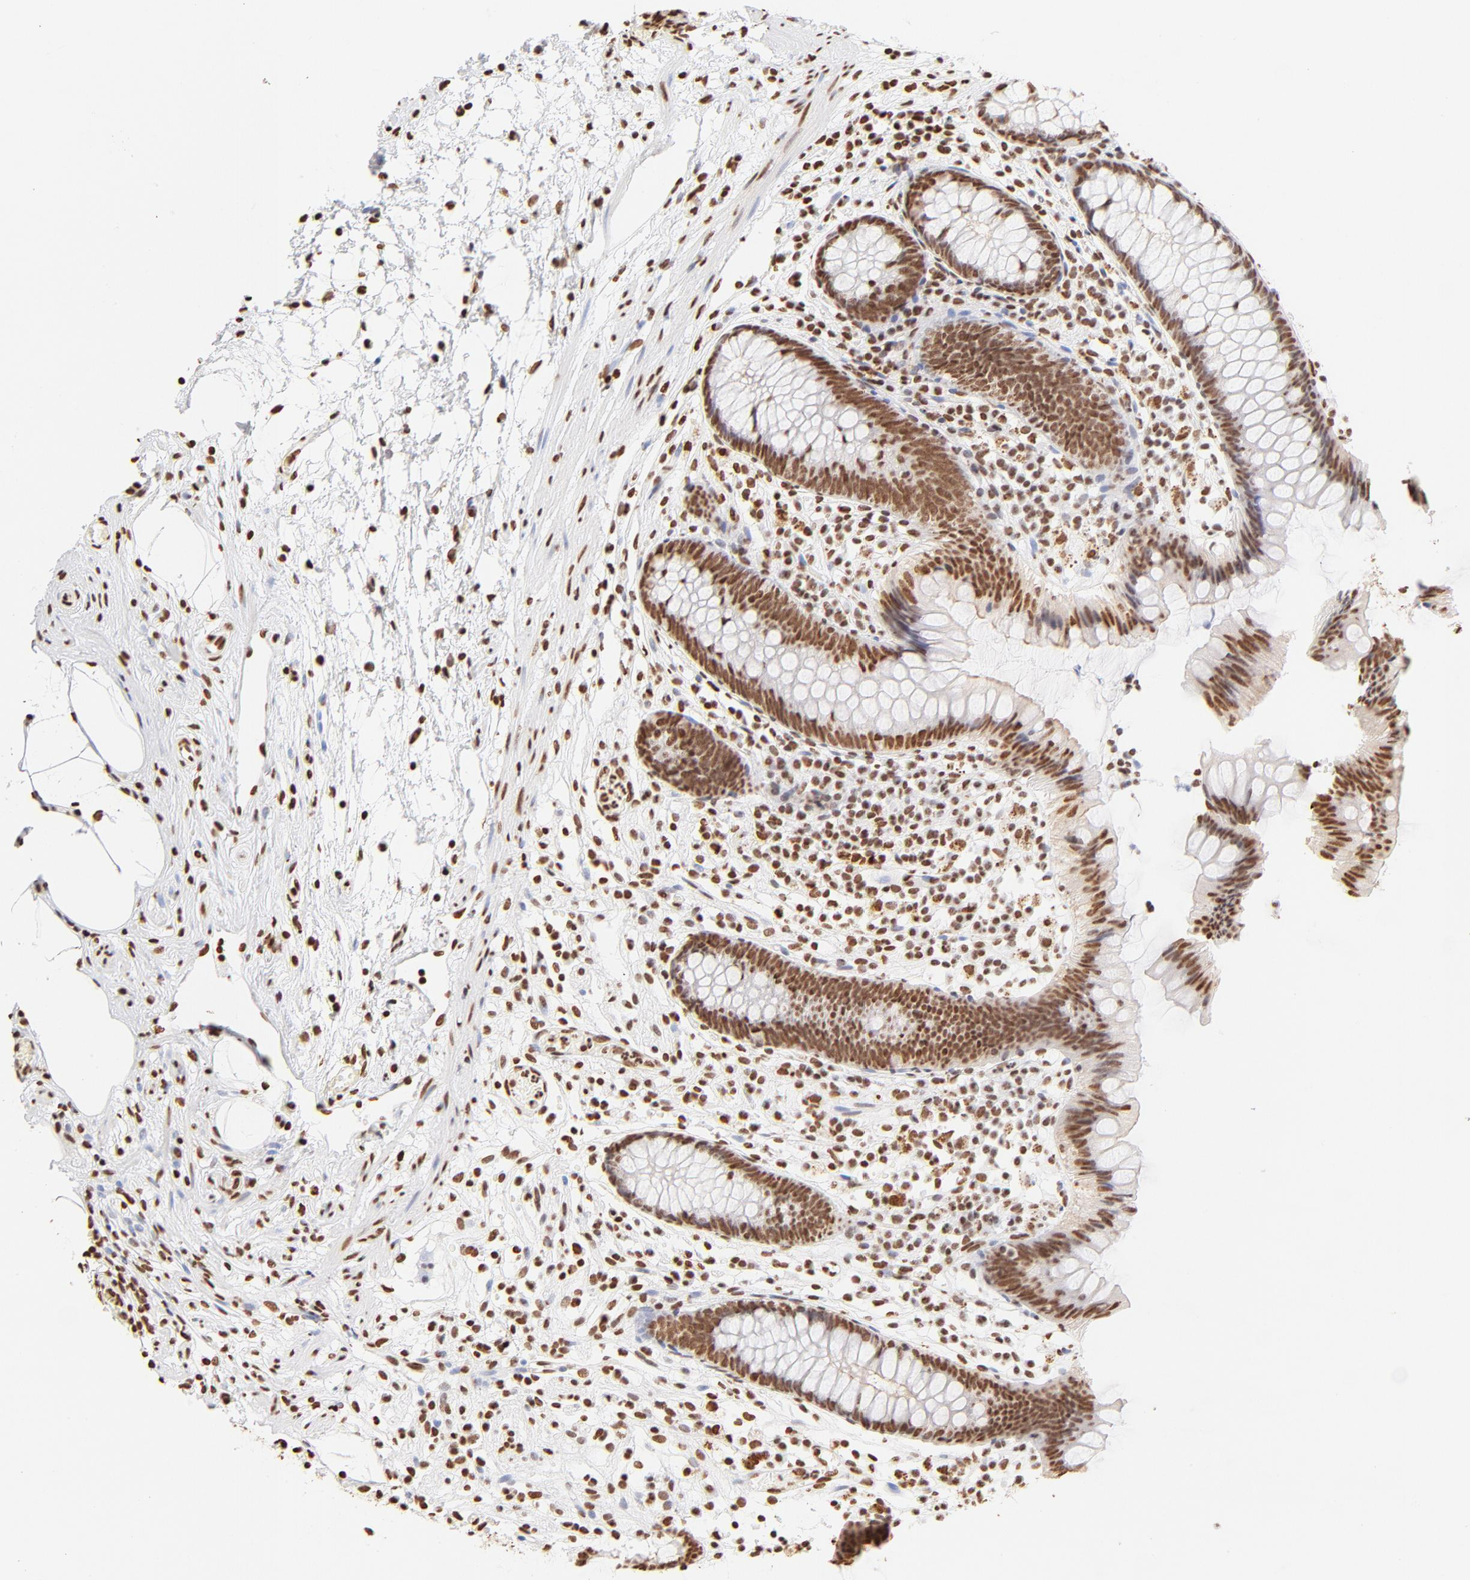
{"staining": {"intensity": "moderate", "quantity": ">75%", "location": "cytoplasmic/membranous,nuclear"}, "tissue": "appendix", "cell_type": "Glandular cells", "image_type": "normal", "snomed": [{"axis": "morphology", "description": "Normal tissue, NOS"}, {"axis": "topography", "description": "Appendix"}], "caption": "An immunohistochemistry (IHC) micrograph of unremarkable tissue is shown. Protein staining in brown shows moderate cytoplasmic/membranous,nuclear positivity in appendix within glandular cells.", "gene": "ZNF540", "patient": {"sex": "male", "age": 38}}